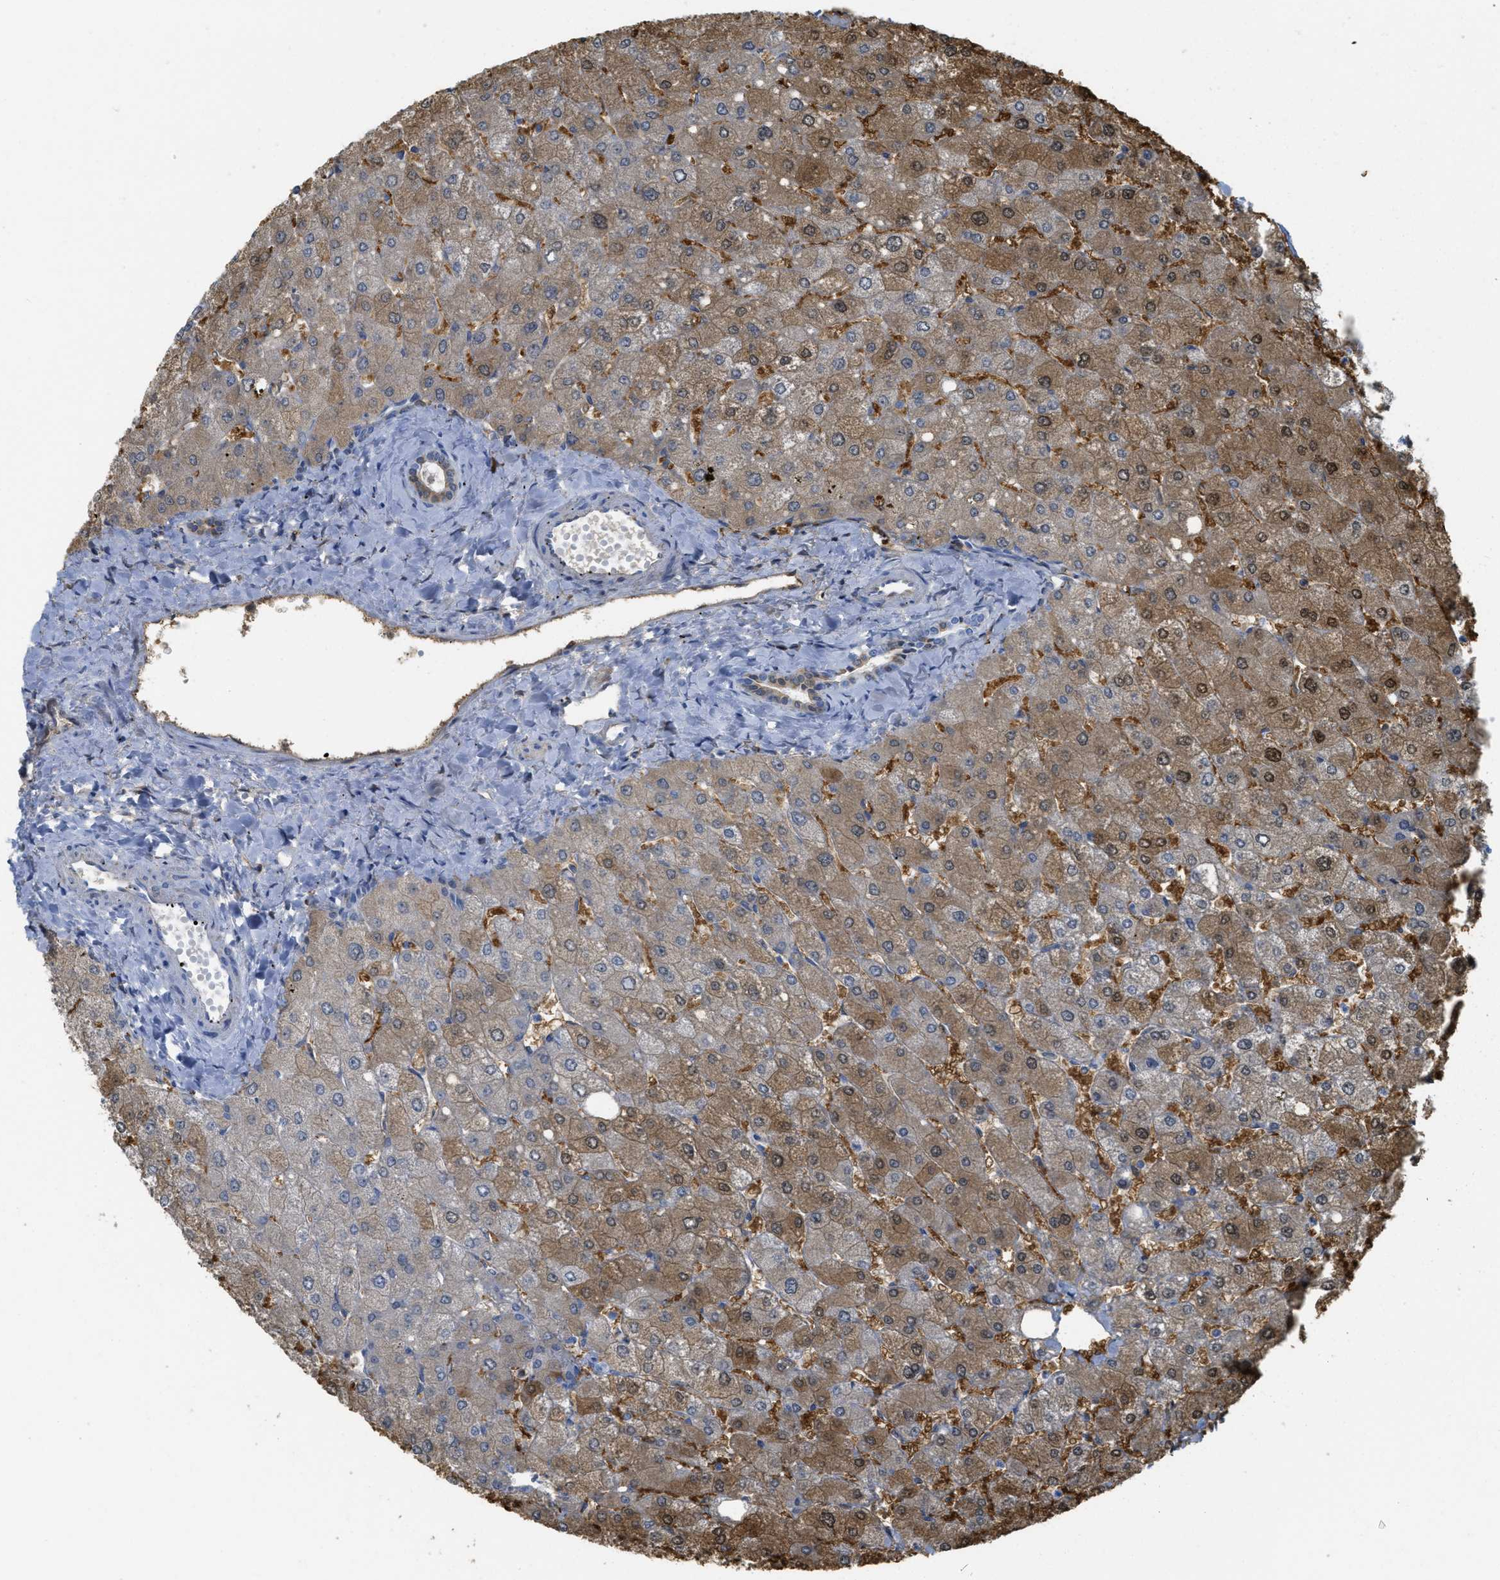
{"staining": {"intensity": "weak", "quantity": ">75%", "location": "cytoplasmic/membranous"}, "tissue": "liver", "cell_type": "Cholangiocytes", "image_type": "normal", "snomed": [{"axis": "morphology", "description": "Normal tissue, NOS"}, {"axis": "topography", "description": "Liver"}], "caption": "Protein expression analysis of benign liver reveals weak cytoplasmic/membranous staining in approximately >75% of cholangiocytes.", "gene": "WDR4", "patient": {"sex": "male", "age": 55}}